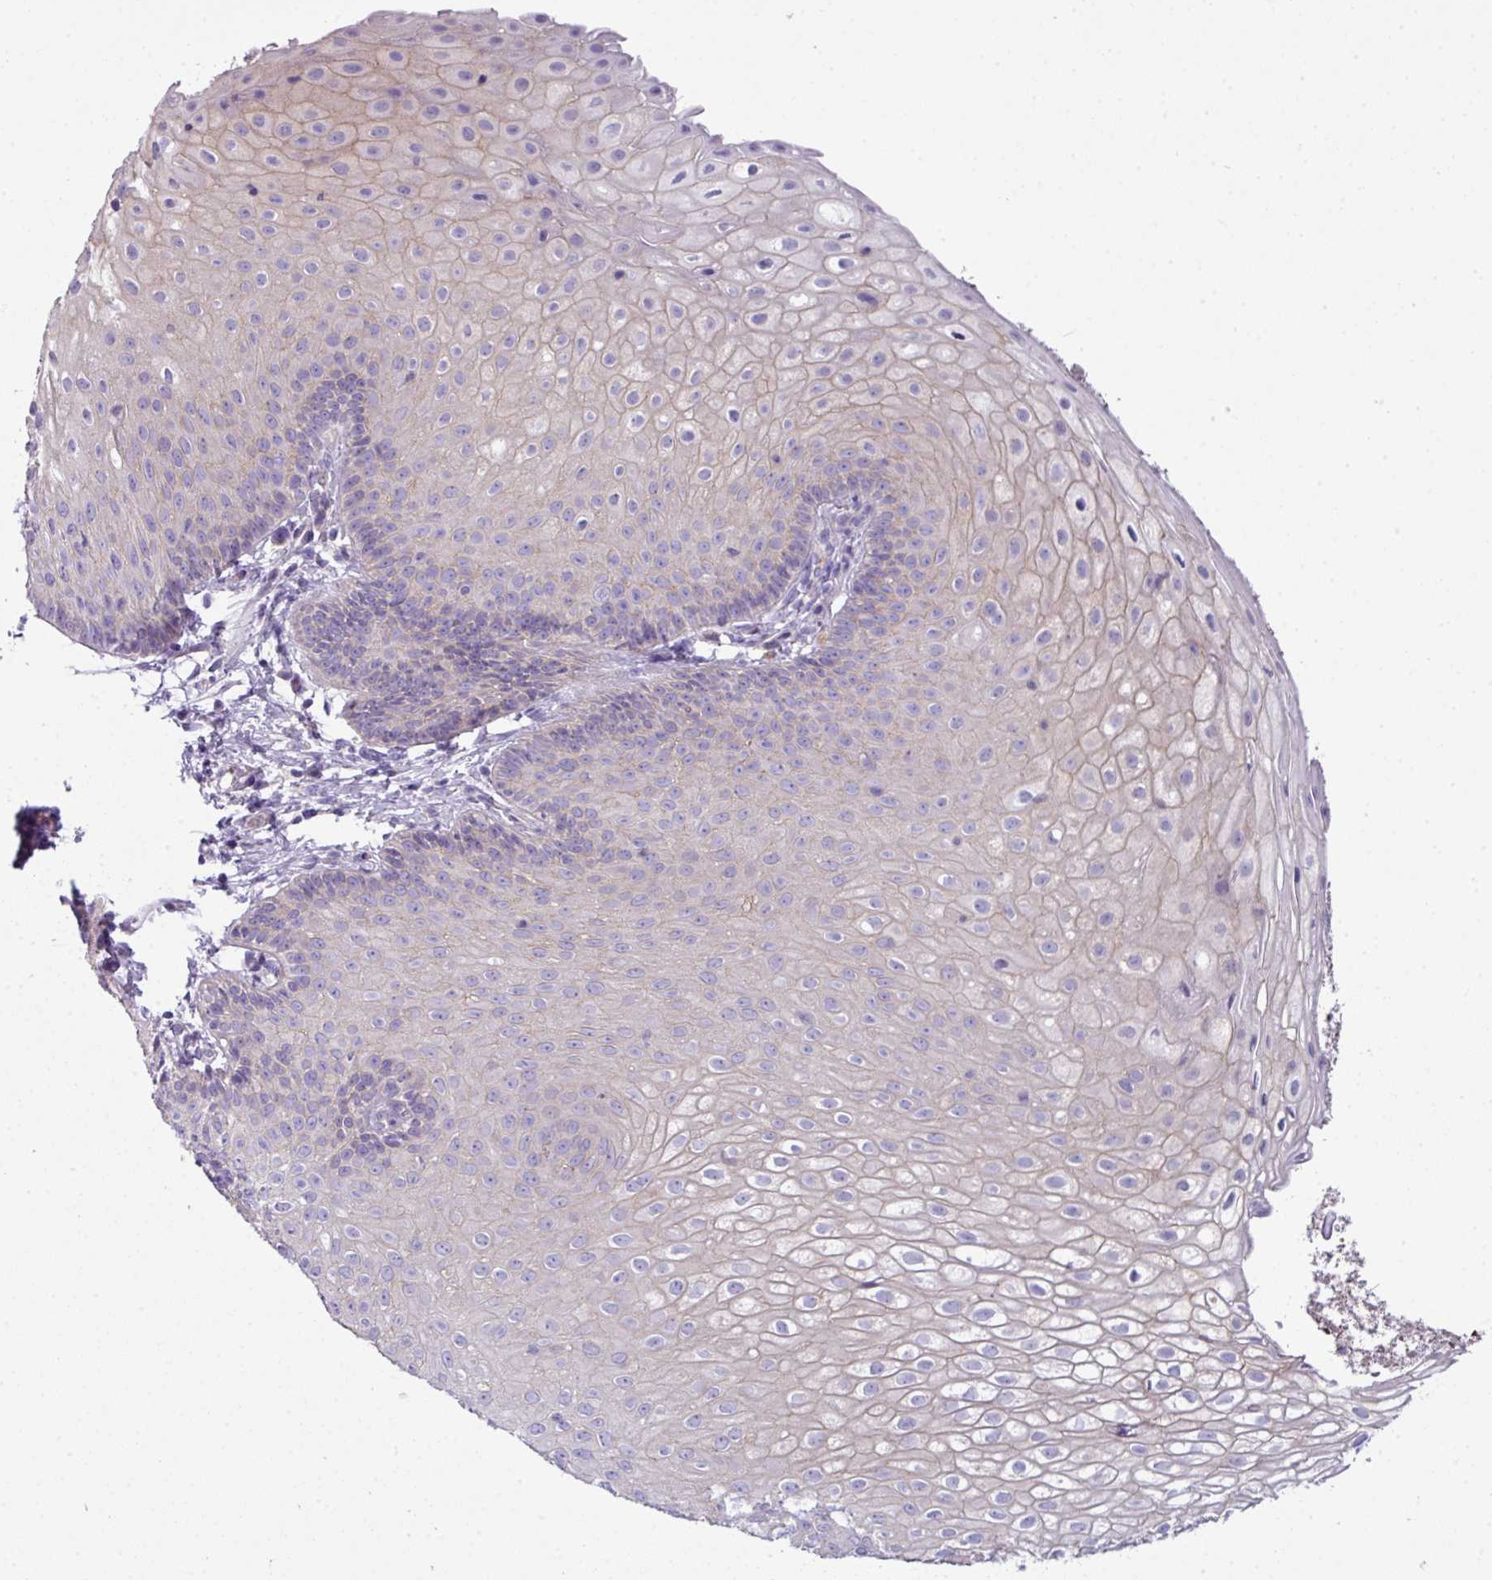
{"staining": {"intensity": "weak", "quantity": "<25%", "location": "cytoplasmic/membranous"}, "tissue": "skin", "cell_type": "Epidermal cells", "image_type": "normal", "snomed": [{"axis": "morphology", "description": "Normal tissue, NOS"}, {"axis": "topography", "description": "Anal"}], "caption": "Immunohistochemistry (IHC) of unremarkable skin demonstrates no expression in epidermal cells.", "gene": "ABCC5", "patient": {"sex": "male", "age": 80}}